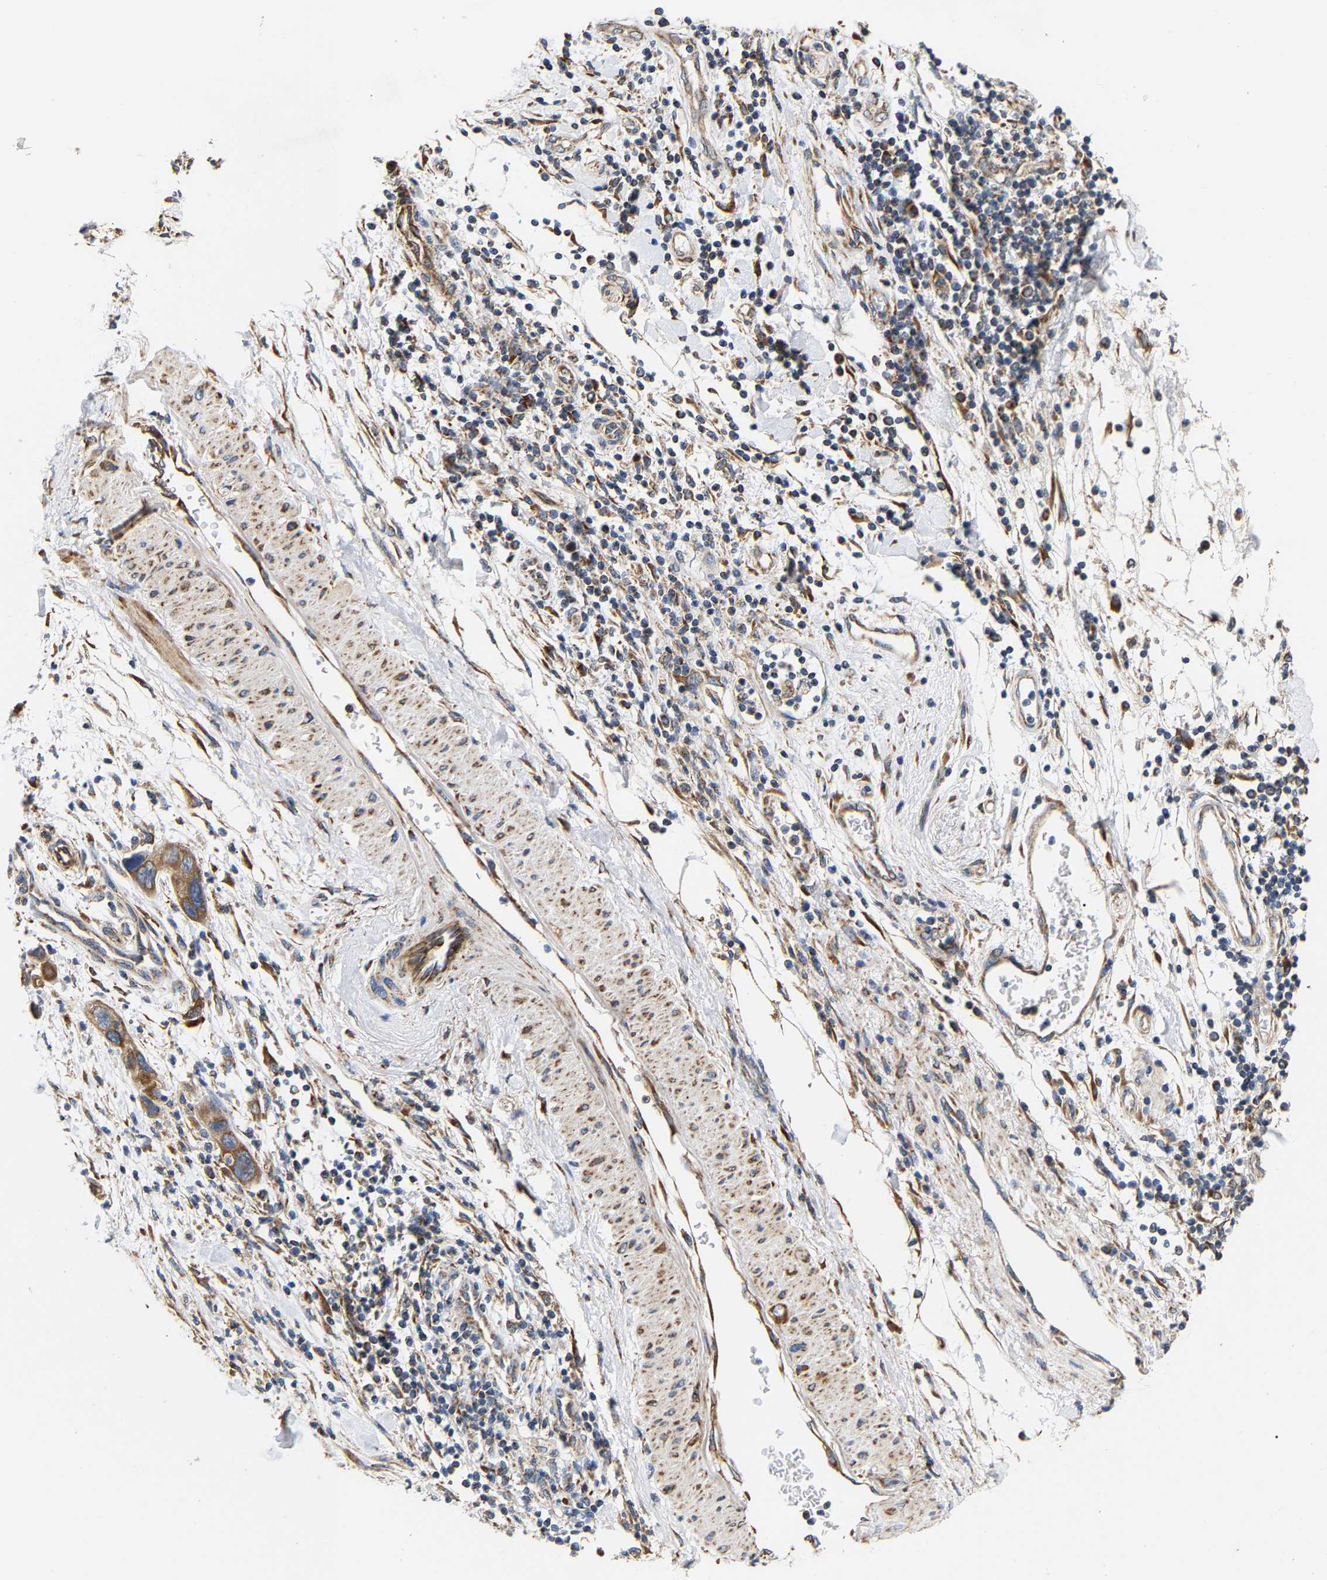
{"staining": {"intensity": "moderate", "quantity": ">75%", "location": "cytoplasmic/membranous"}, "tissue": "pancreatic cancer", "cell_type": "Tumor cells", "image_type": "cancer", "snomed": [{"axis": "morphology", "description": "Normal tissue, NOS"}, {"axis": "morphology", "description": "Adenocarcinoma, NOS"}, {"axis": "topography", "description": "Pancreas"}], "caption": "The photomicrograph exhibits immunohistochemical staining of adenocarcinoma (pancreatic). There is moderate cytoplasmic/membranous positivity is appreciated in approximately >75% of tumor cells.", "gene": "TMEM168", "patient": {"sex": "female", "age": 71}}